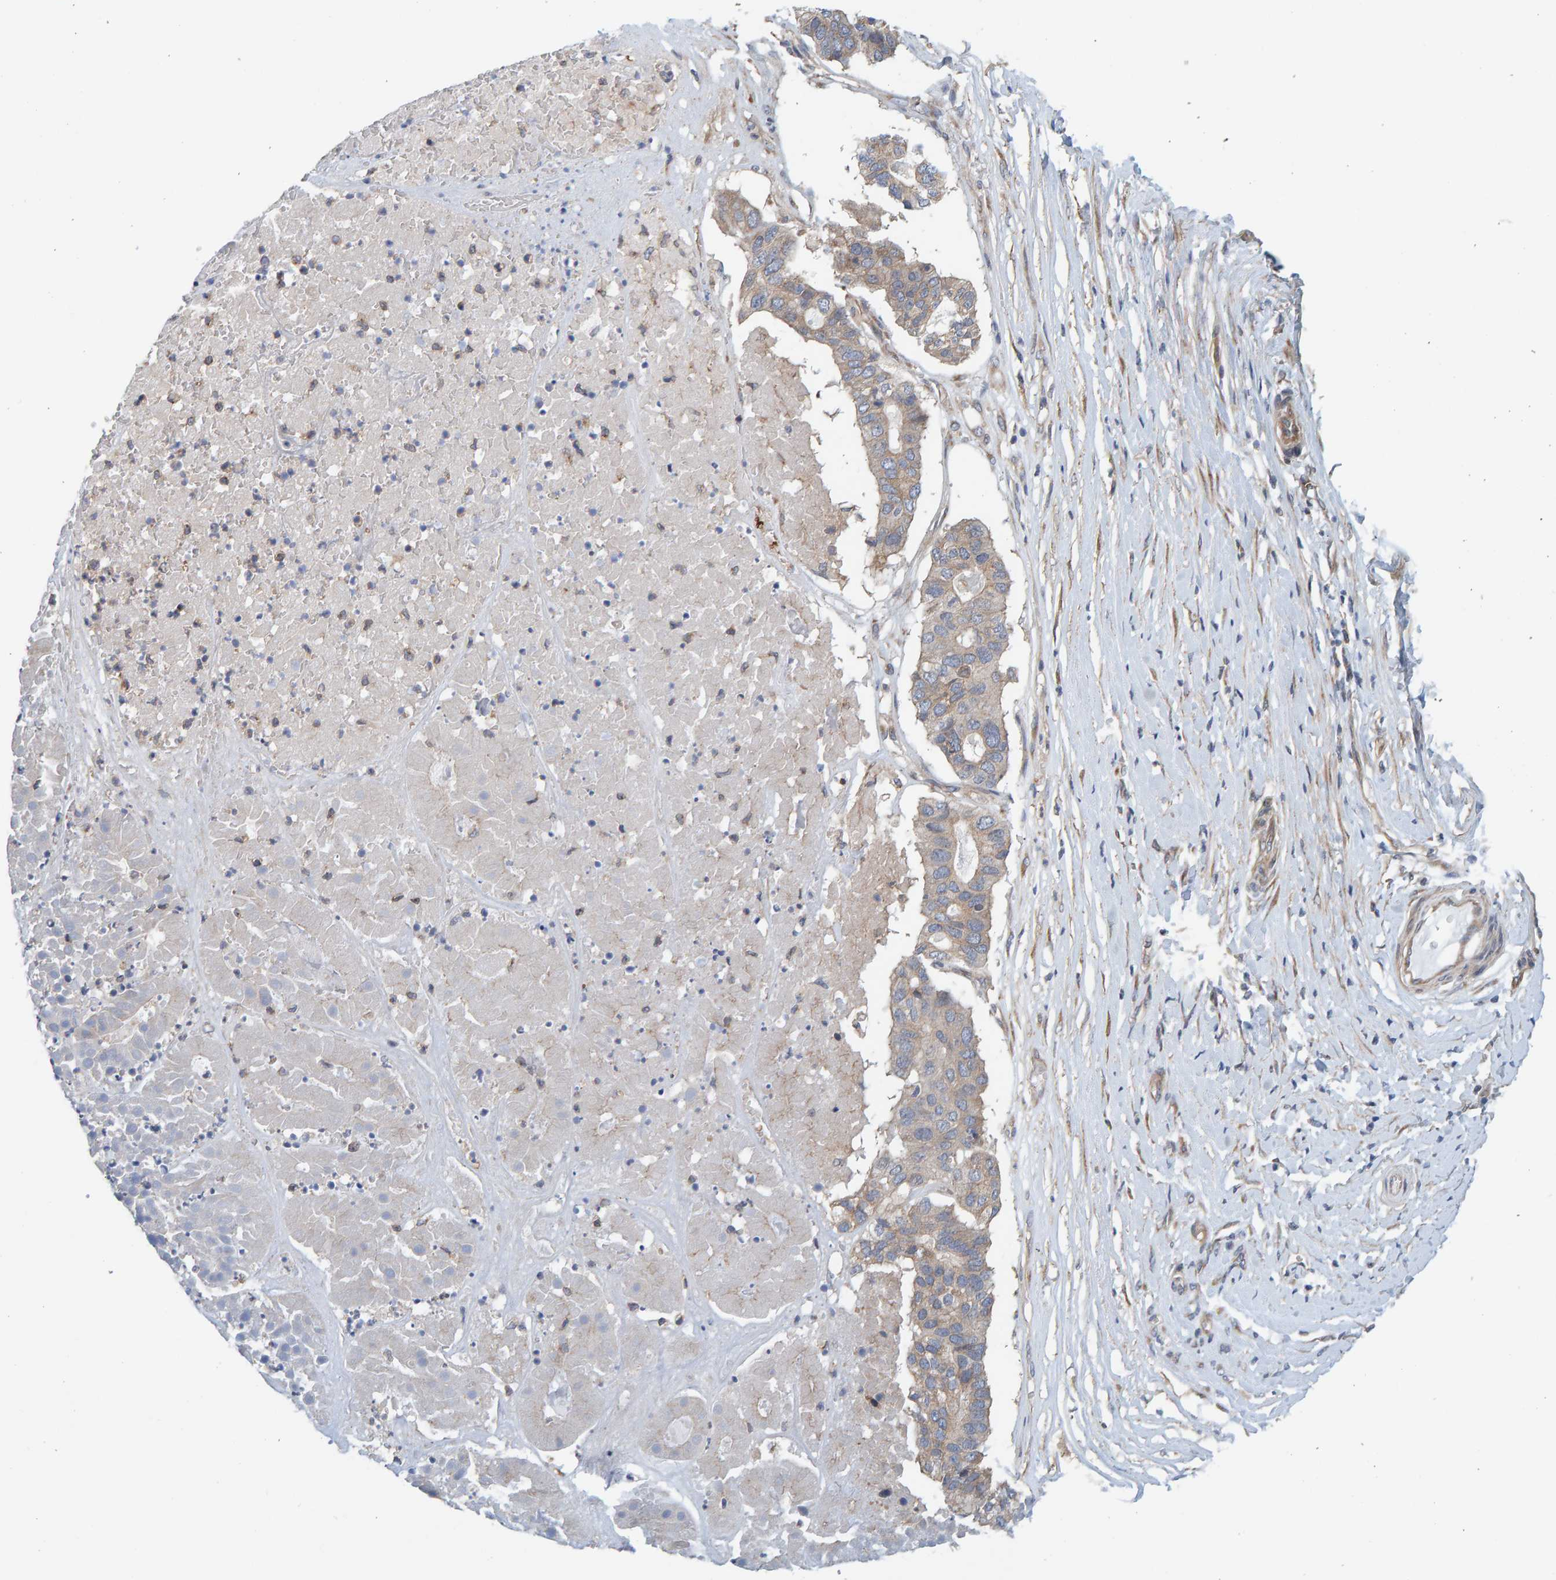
{"staining": {"intensity": "weak", "quantity": "25%-75%", "location": "cytoplasmic/membranous"}, "tissue": "pancreatic cancer", "cell_type": "Tumor cells", "image_type": "cancer", "snomed": [{"axis": "morphology", "description": "Adenocarcinoma, NOS"}, {"axis": "topography", "description": "Pancreas"}], "caption": "This is a histology image of immunohistochemistry (IHC) staining of adenocarcinoma (pancreatic), which shows weak staining in the cytoplasmic/membranous of tumor cells.", "gene": "UBAP1", "patient": {"sex": "male", "age": 50}}